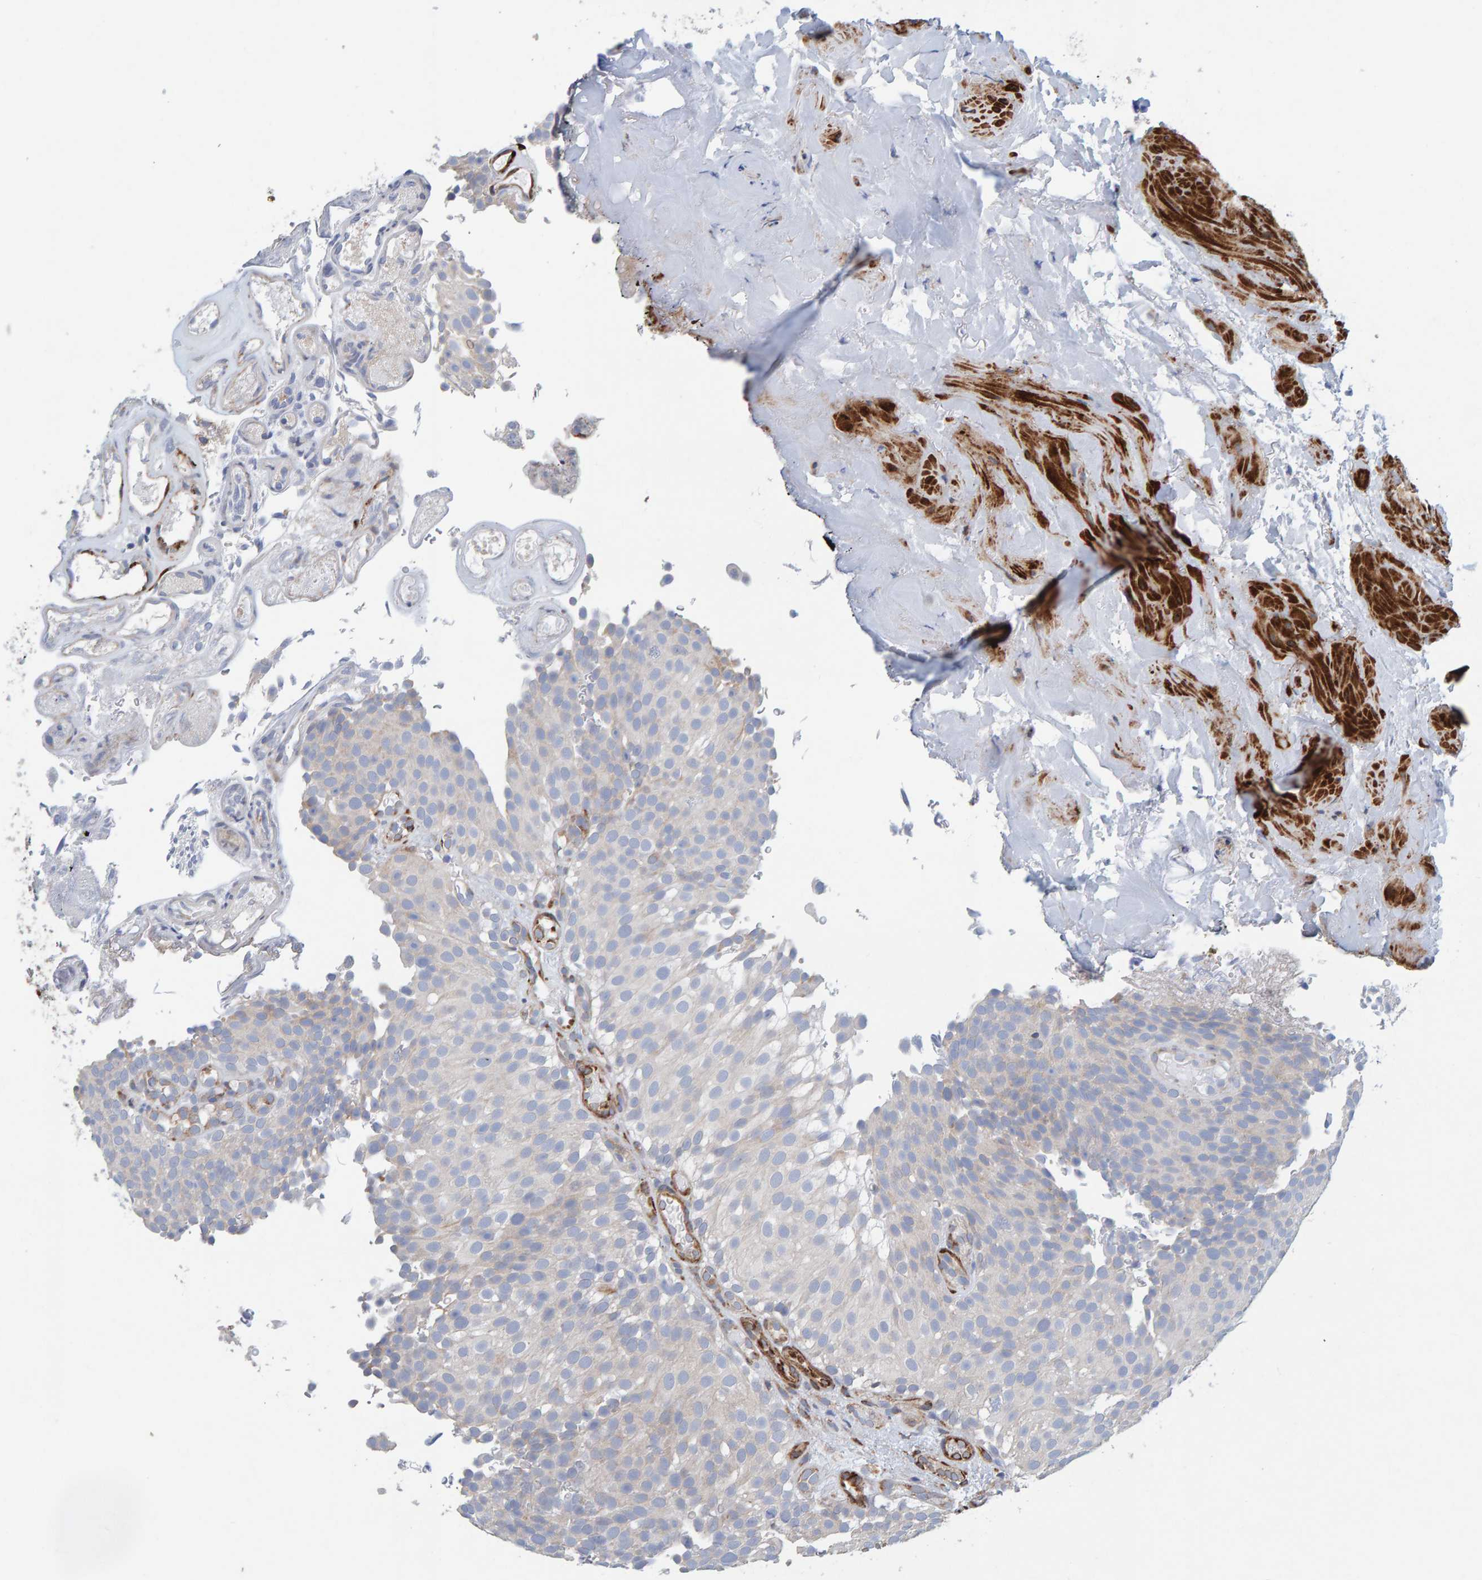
{"staining": {"intensity": "weak", "quantity": "<25%", "location": "cytoplasmic/membranous"}, "tissue": "urothelial cancer", "cell_type": "Tumor cells", "image_type": "cancer", "snomed": [{"axis": "morphology", "description": "Urothelial carcinoma, Low grade"}, {"axis": "topography", "description": "Urinary bladder"}], "caption": "High magnification brightfield microscopy of low-grade urothelial carcinoma stained with DAB (brown) and counterstained with hematoxylin (blue): tumor cells show no significant staining.", "gene": "MMP16", "patient": {"sex": "male", "age": 78}}